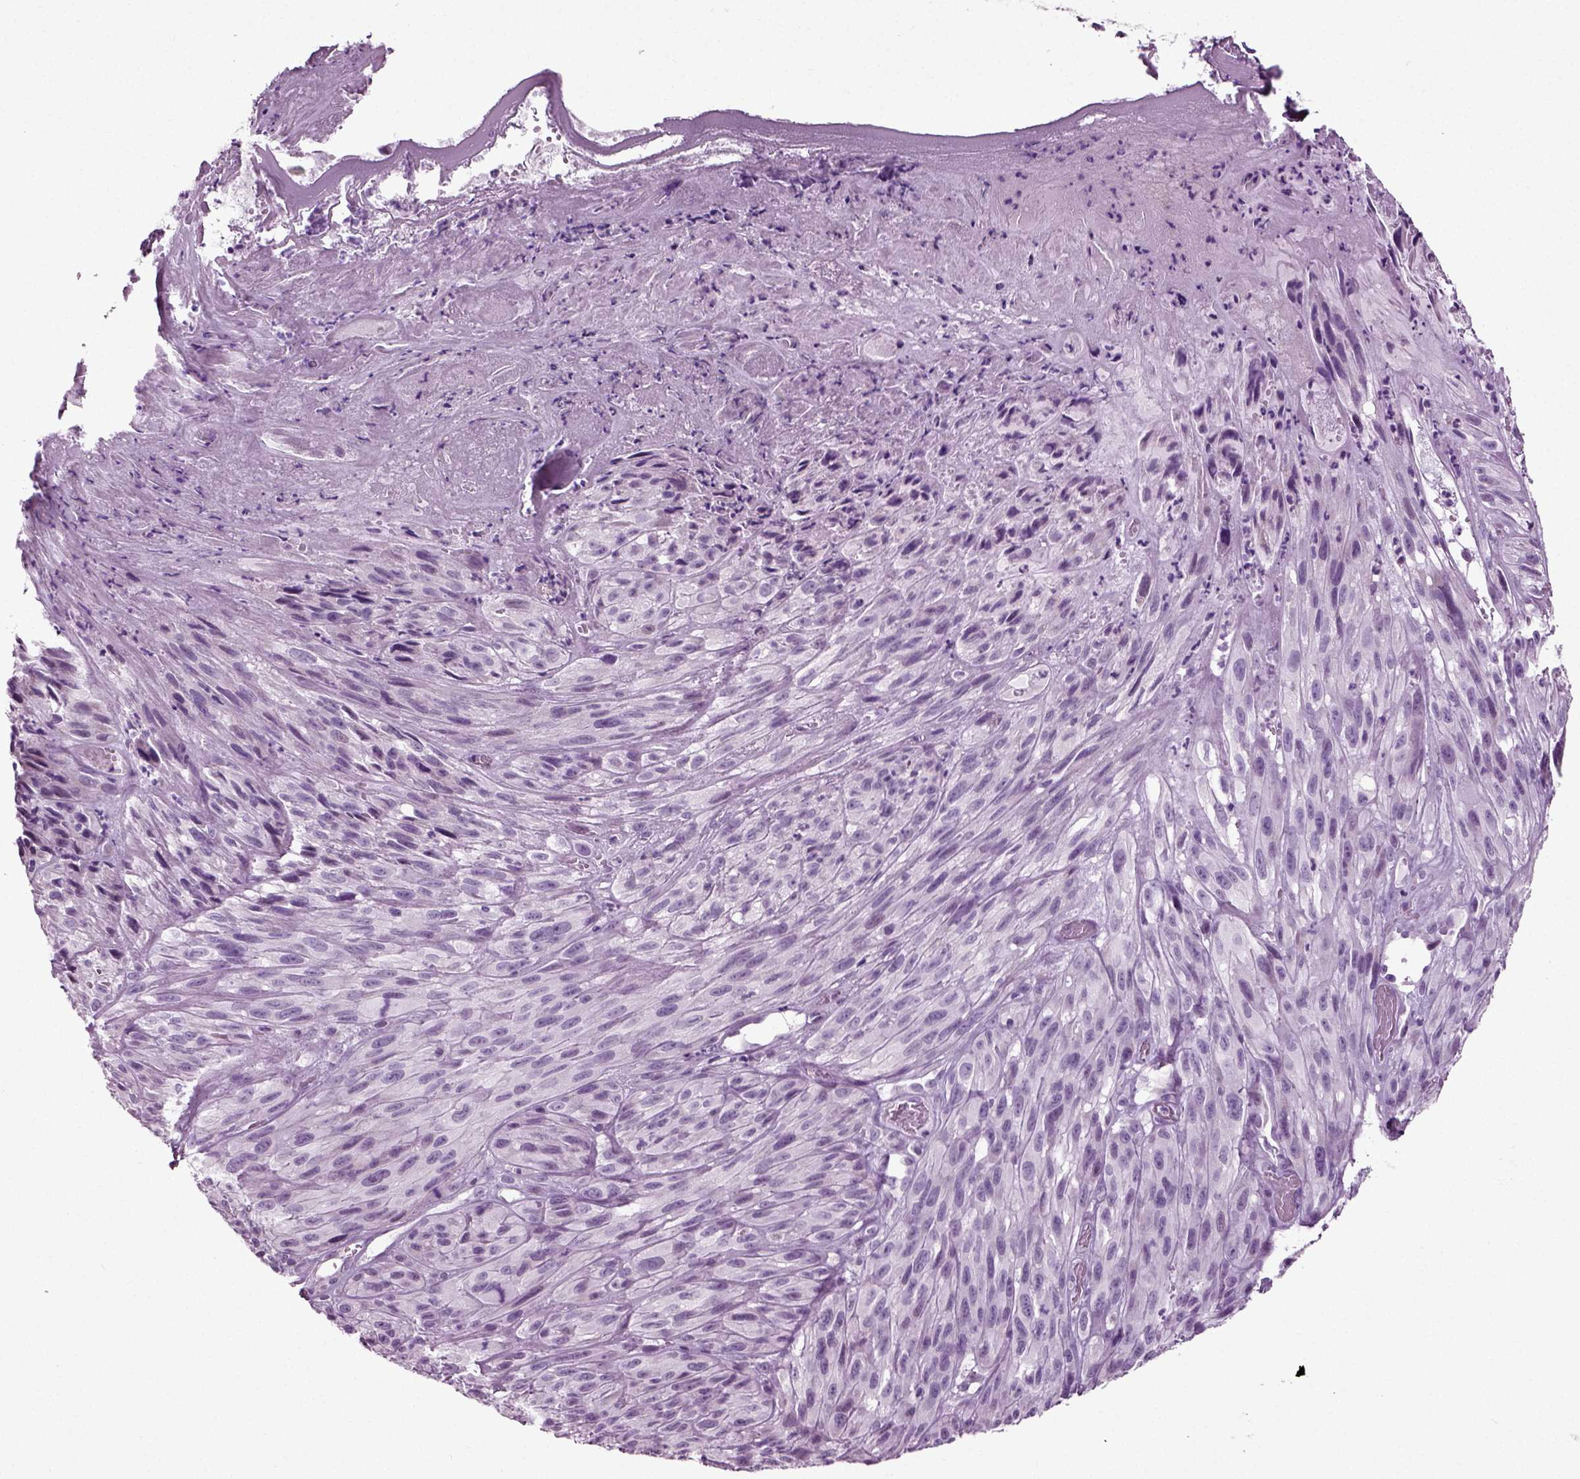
{"staining": {"intensity": "negative", "quantity": "none", "location": "none"}, "tissue": "melanoma", "cell_type": "Tumor cells", "image_type": "cancer", "snomed": [{"axis": "morphology", "description": "Malignant melanoma, NOS"}, {"axis": "topography", "description": "Skin"}], "caption": "A high-resolution histopathology image shows immunohistochemistry (IHC) staining of melanoma, which shows no significant positivity in tumor cells.", "gene": "SLC26A8", "patient": {"sex": "male", "age": 51}}